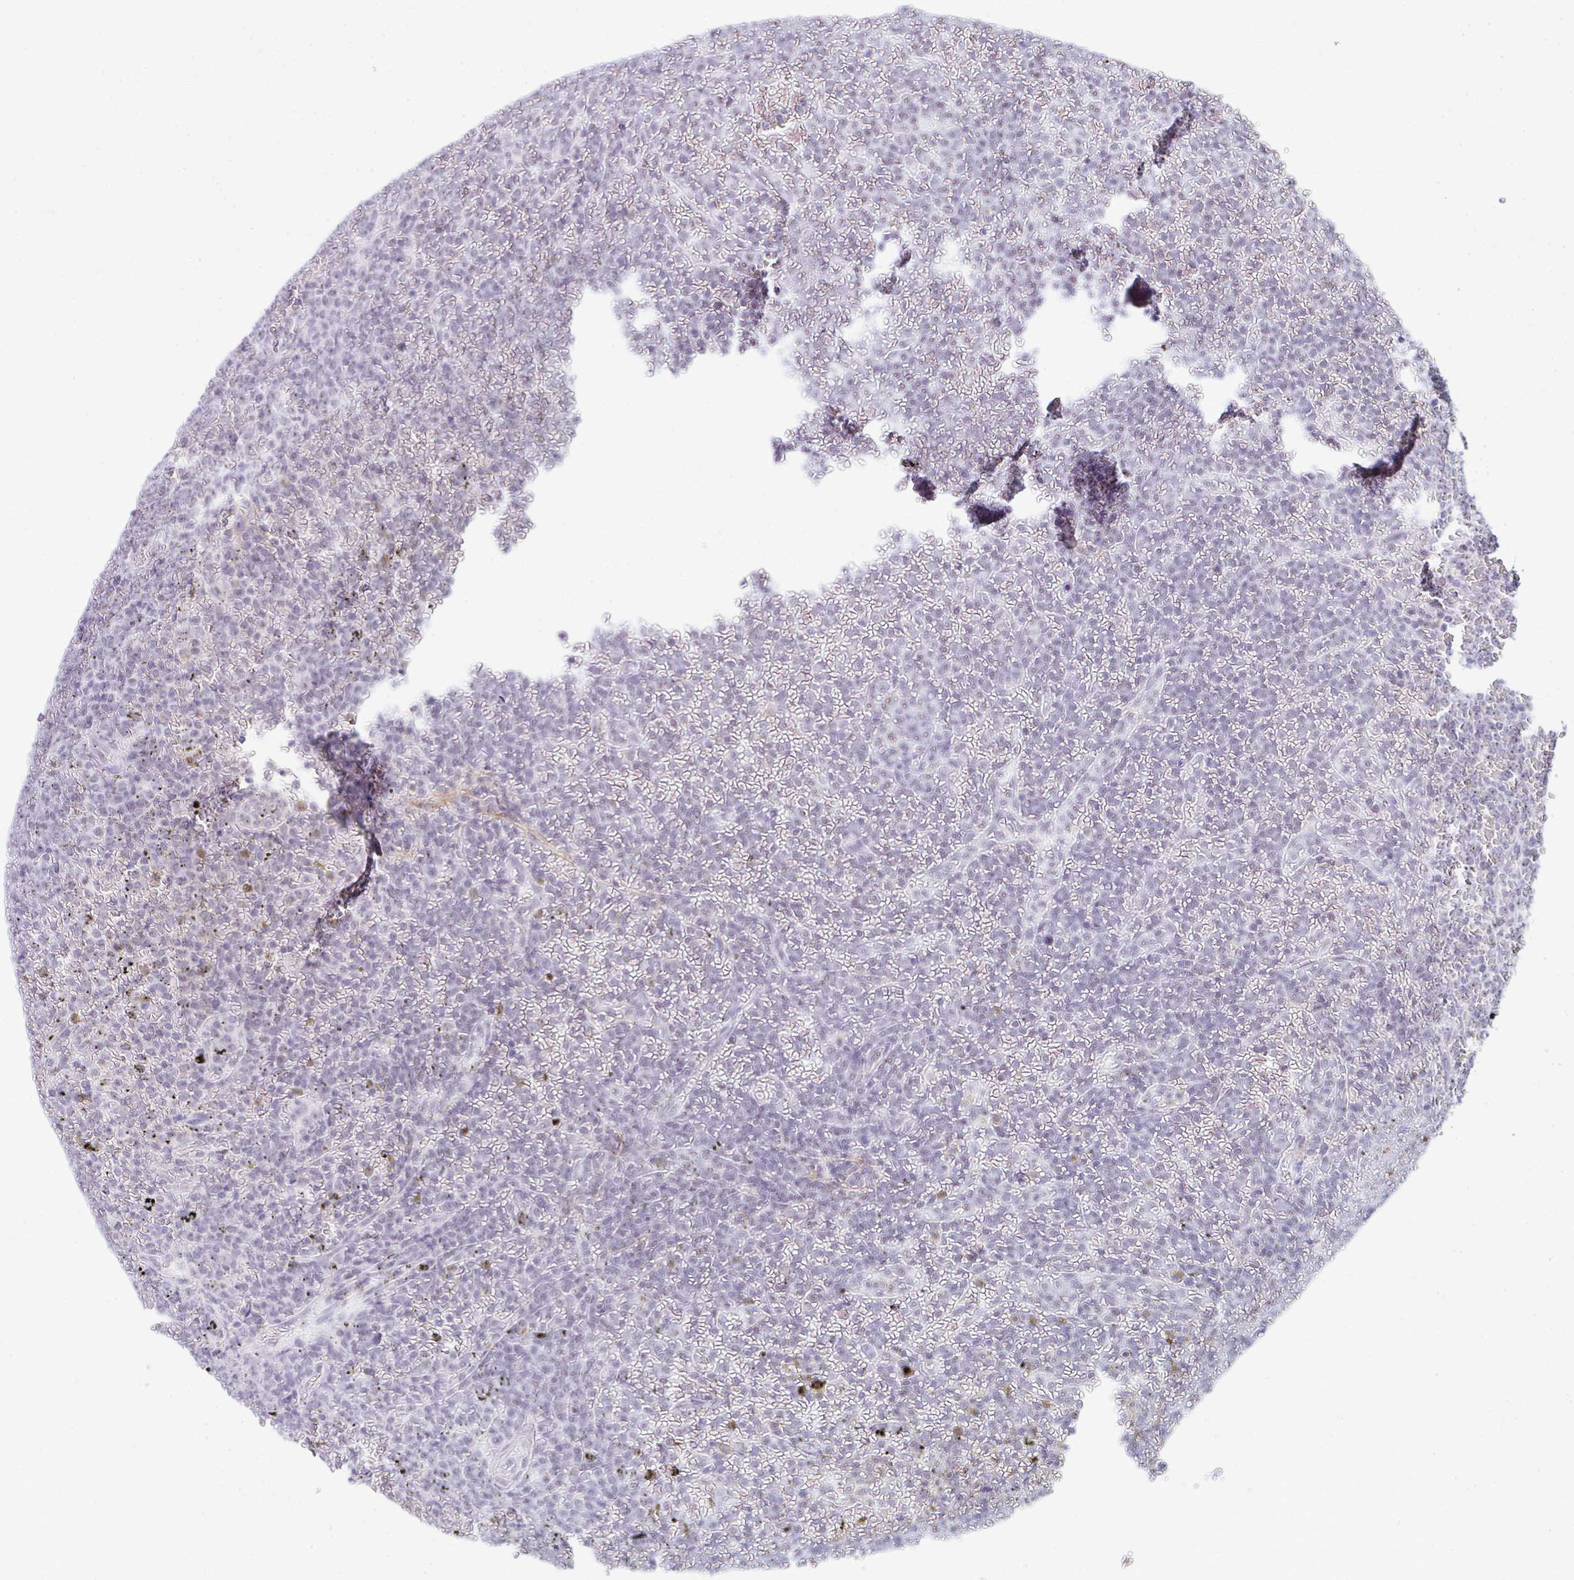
{"staining": {"intensity": "moderate", "quantity": "<25%", "location": "nuclear"}, "tissue": "lymphoma", "cell_type": "Tumor cells", "image_type": "cancer", "snomed": [{"axis": "morphology", "description": "Malignant lymphoma, non-Hodgkin's type, Low grade"}, {"axis": "topography", "description": "Spleen"}], "caption": "Lymphoma was stained to show a protein in brown. There is low levels of moderate nuclear positivity in approximately <25% of tumor cells.", "gene": "NOP10", "patient": {"sex": "female", "age": 77}}